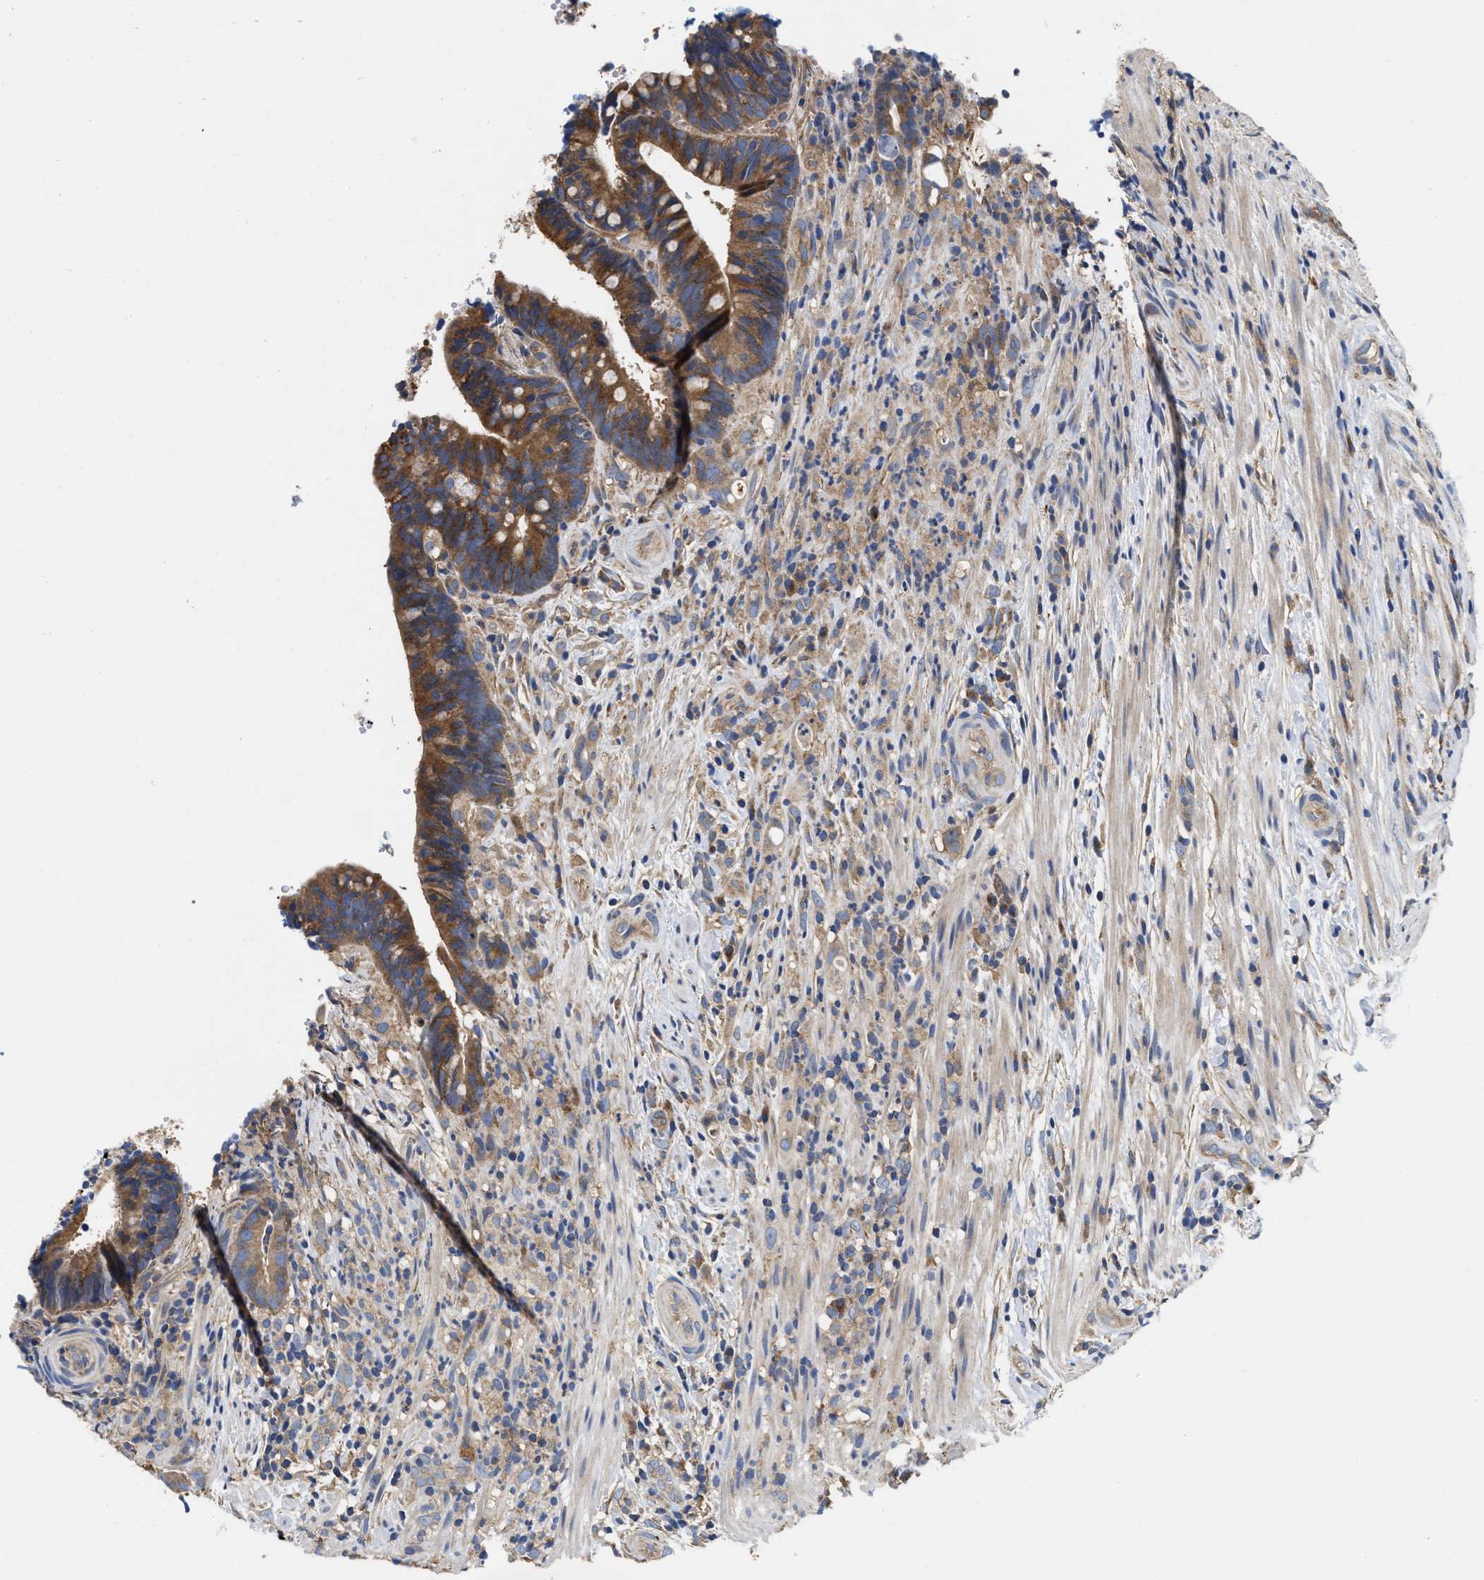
{"staining": {"intensity": "moderate", "quantity": ">75%", "location": "cytoplasmic/membranous"}, "tissue": "colorectal cancer", "cell_type": "Tumor cells", "image_type": "cancer", "snomed": [{"axis": "morphology", "description": "Adenocarcinoma, NOS"}, {"axis": "topography", "description": "Colon"}], "caption": "A medium amount of moderate cytoplasmic/membranous staining is present in approximately >75% of tumor cells in colorectal cancer (adenocarcinoma) tissue.", "gene": "KLB", "patient": {"sex": "female", "age": 66}}